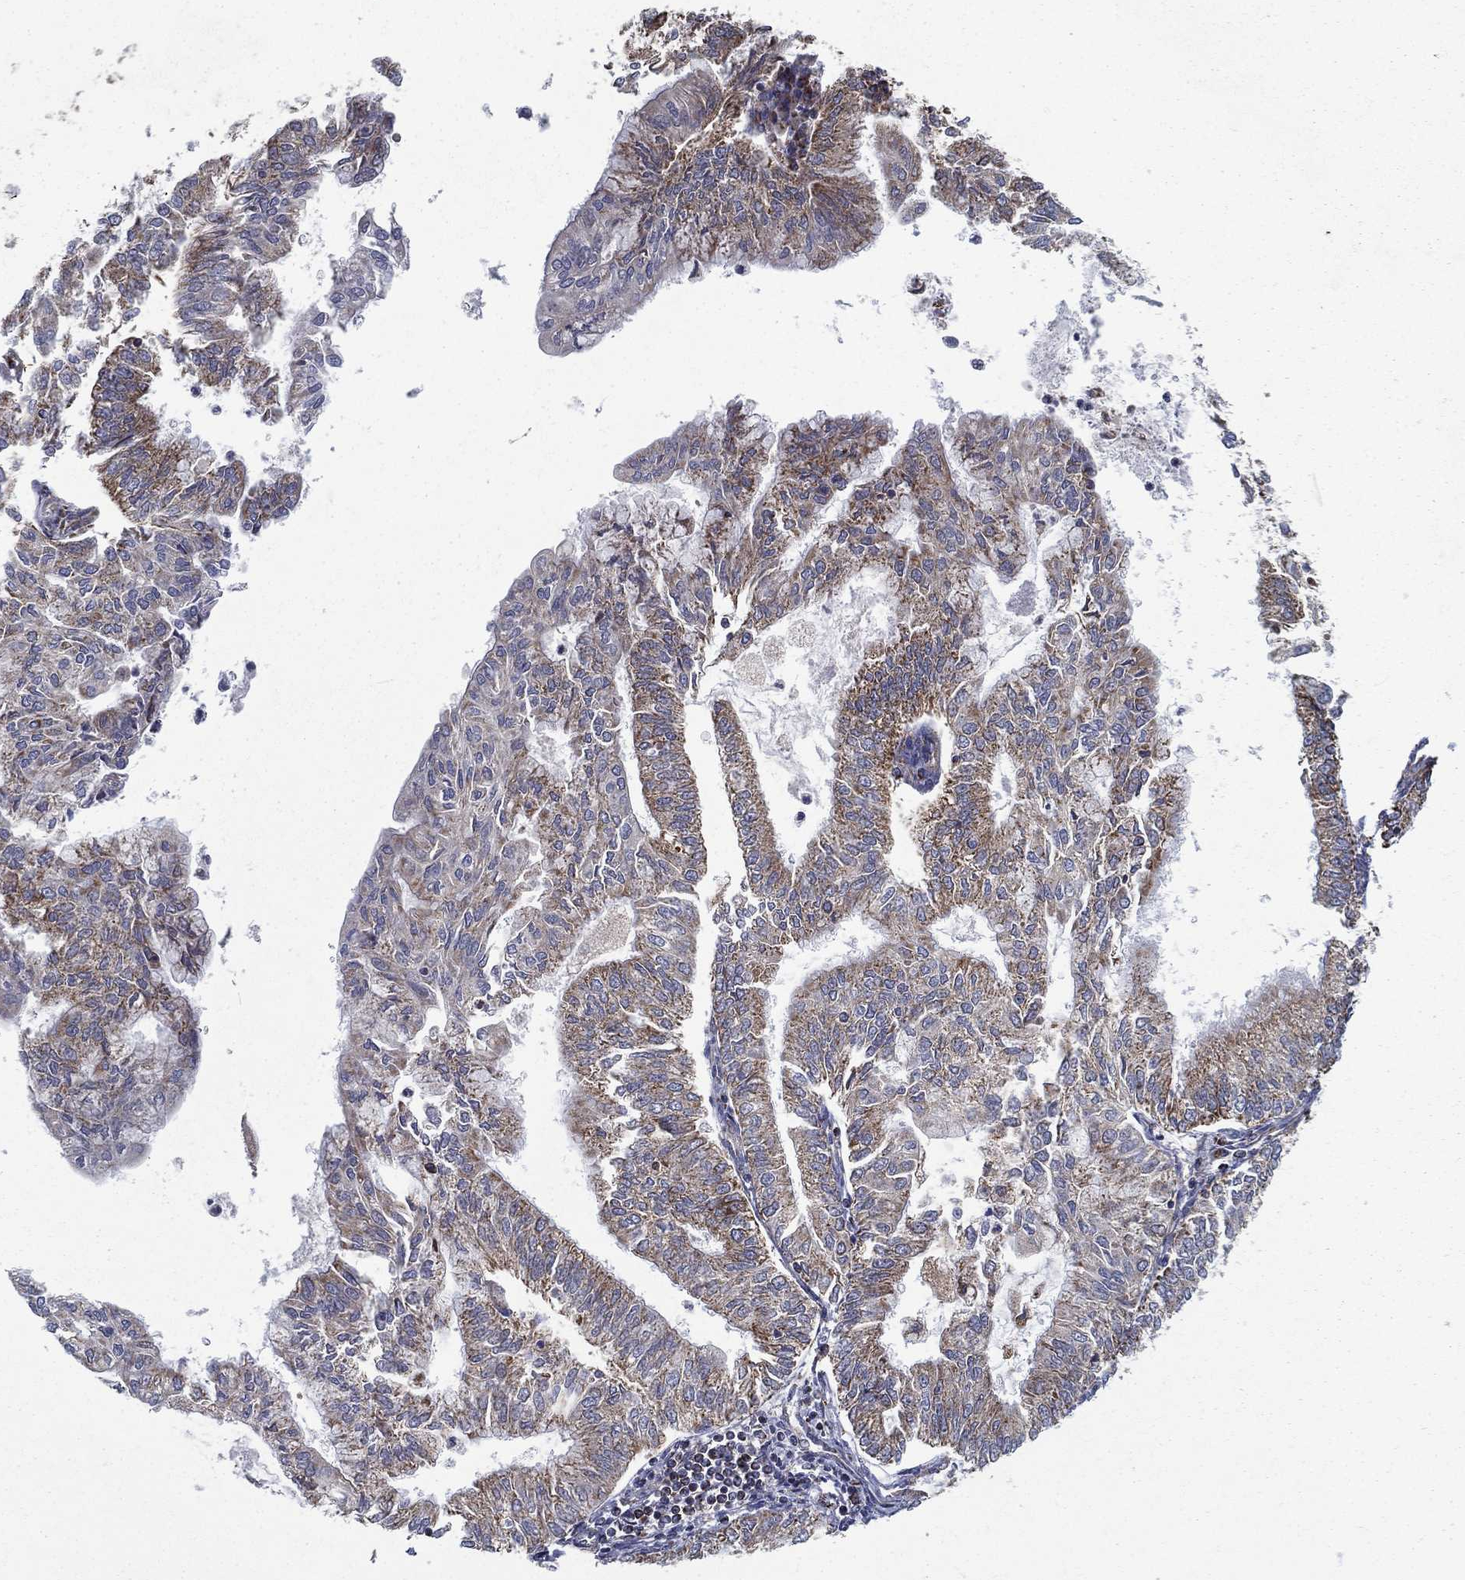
{"staining": {"intensity": "moderate", "quantity": "25%-75%", "location": "cytoplasmic/membranous"}, "tissue": "endometrial cancer", "cell_type": "Tumor cells", "image_type": "cancer", "snomed": [{"axis": "morphology", "description": "Adenocarcinoma, NOS"}, {"axis": "topography", "description": "Endometrium"}], "caption": "Endometrial cancer (adenocarcinoma) tissue demonstrates moderate cytoplasmic/membranous positivity in about 25%-75% of tumor cells, visualized by immunohistochemistry.", "gene": "MT-CYB", "patient": {"sex": "female", "age": 59}}